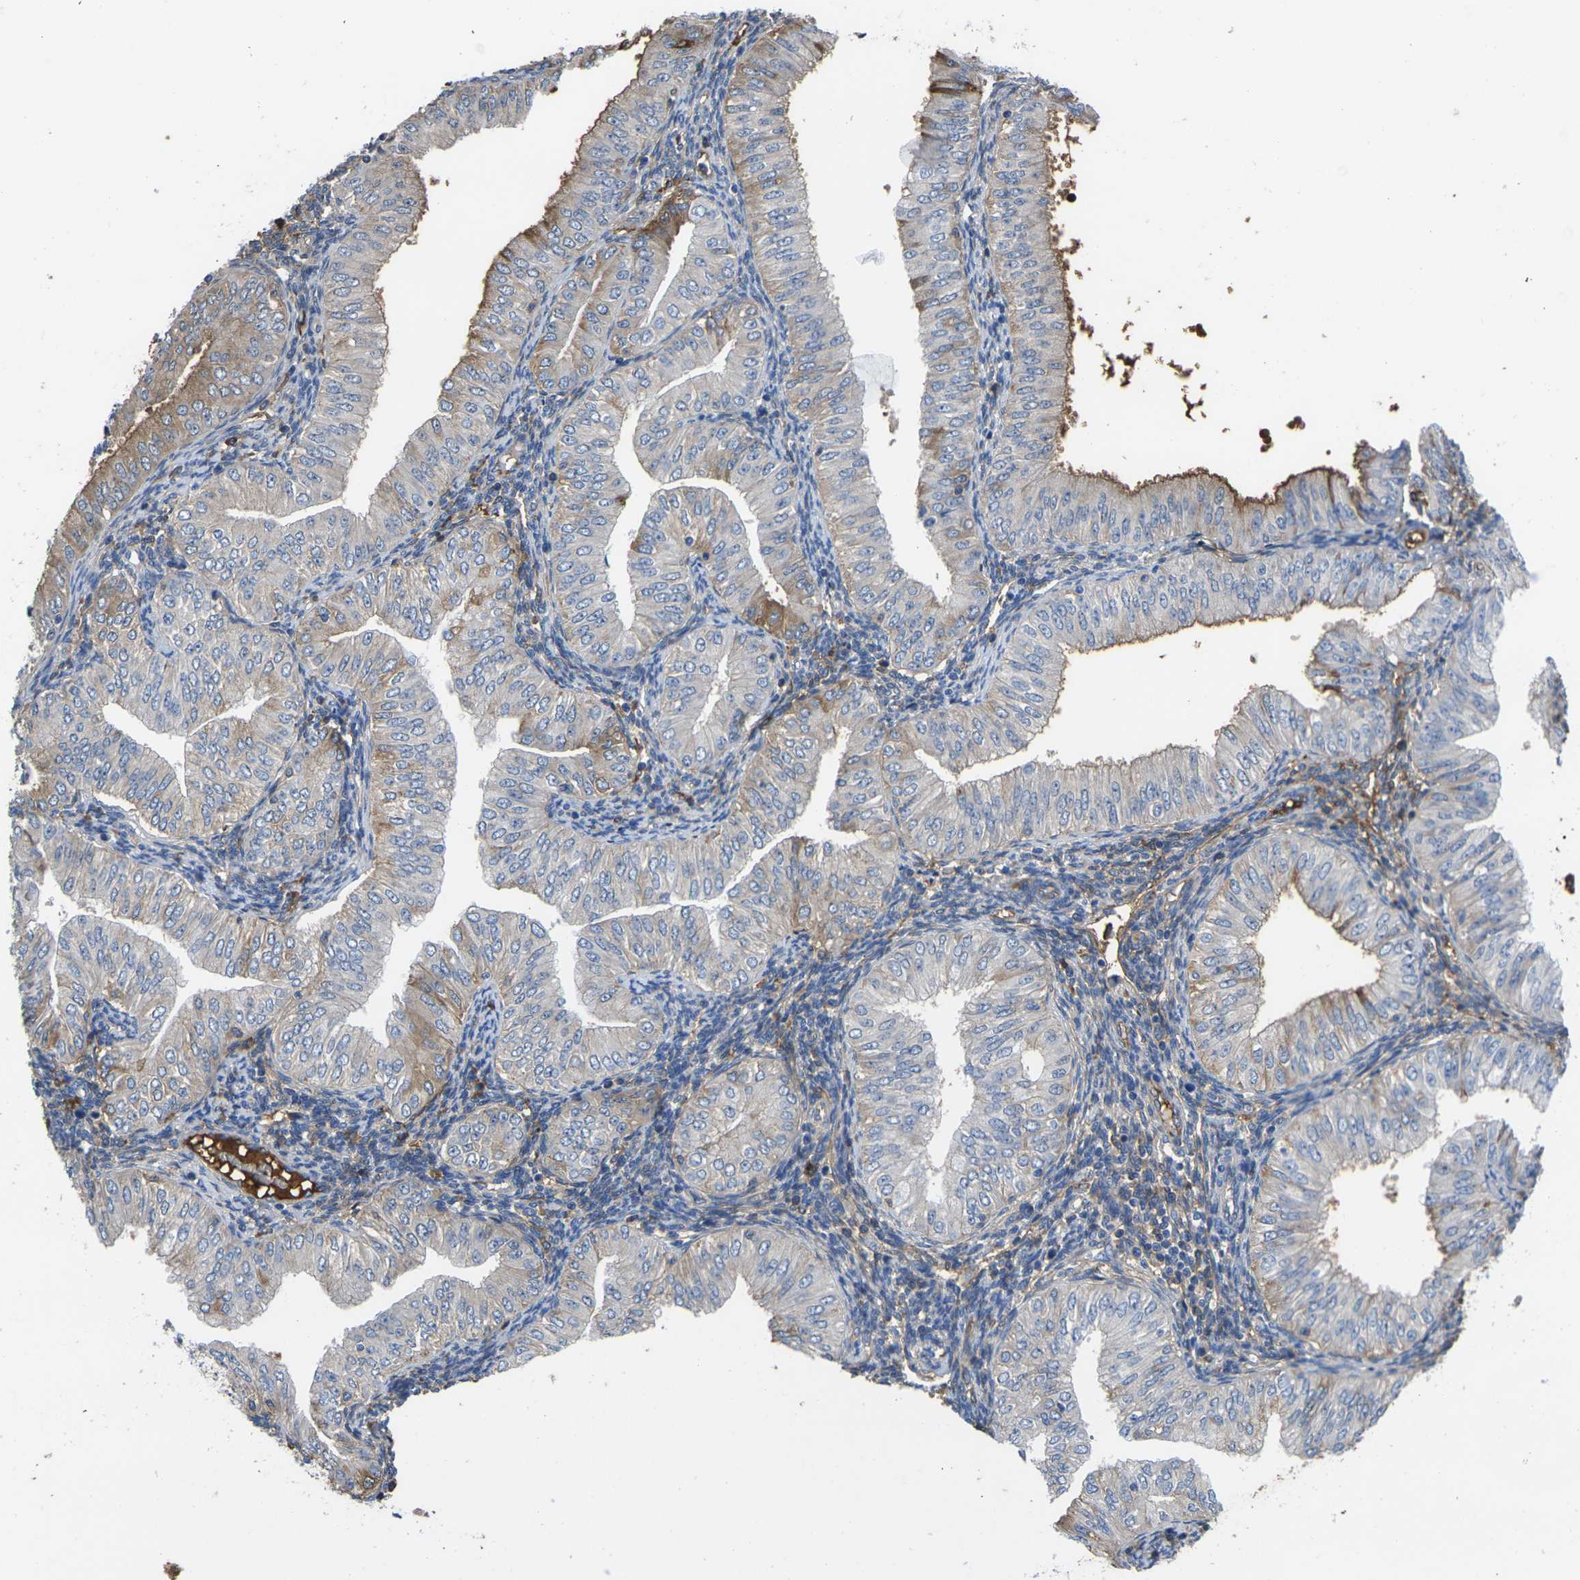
{"staining": {"intensity": "moderate", "quantity": "25%-75%", "location": "cytoplasmic/membranous"}, "tissue": "endometrial cancer", "cell_type": "Tumor cells", "image_type": "cancer", "snomed": [{"axis": "morphology", "description": "Normal tissue, NOS"}, {"axis": "morphology", "description": "Adenocarcinoma, NOS"}, {"axis": "topography", "description": "Endometrium"}], "caption": "Brown immunohistochemical staining in endometrial cancer demonstrates moderate cytoplasmic/membranous positivity in approximately 25%-75% of tumor cells. (DAB (3,3'-diaminobenzidine) IHC with brightfield microscopy, high magnification).", "gene": "GREM2", "patient": {"sex": "female", "age": 53}}